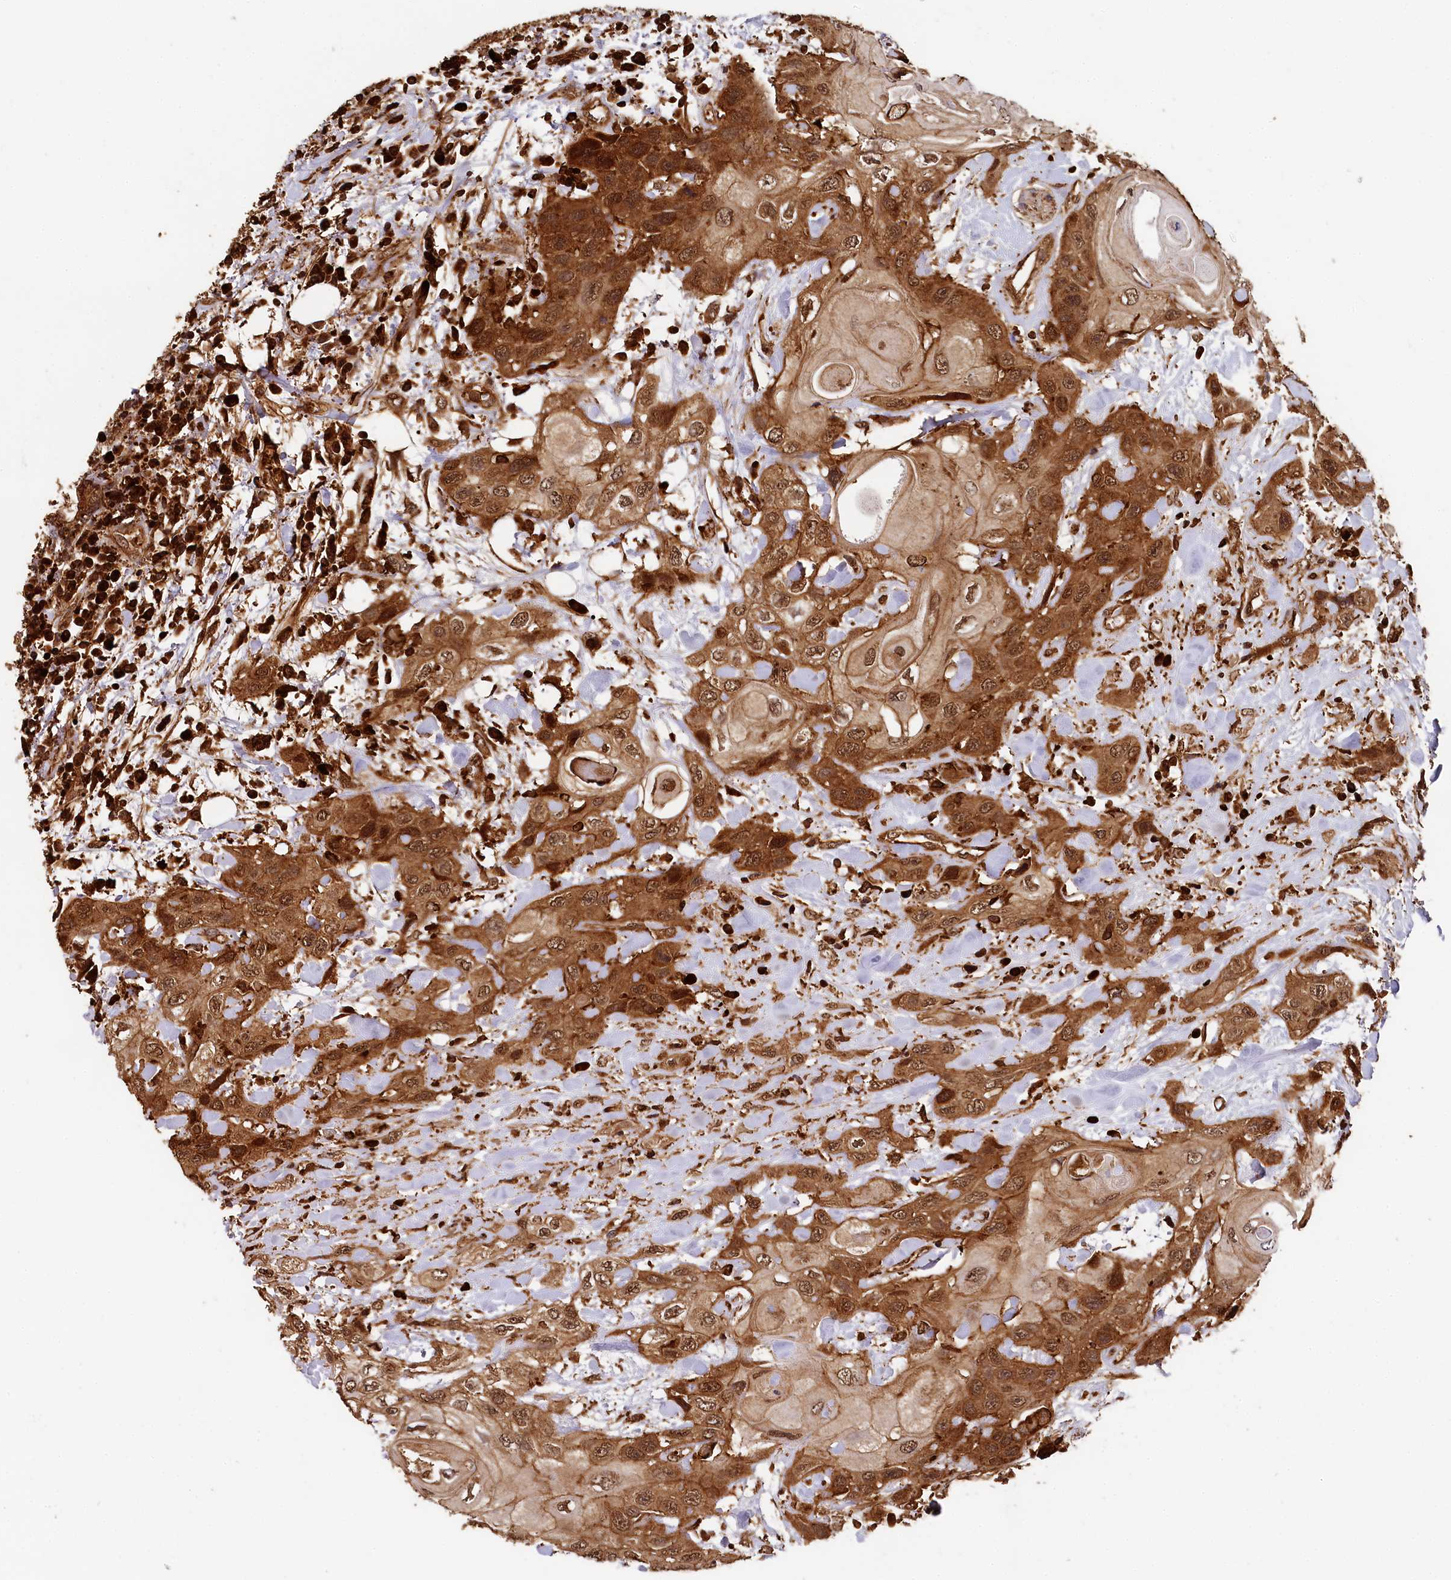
{"staining": {"intensity": "strong", "quantity": "25%-75%", "location": "cytoplasmic/membranous,nuclear"}, "tissue": "head and neck cancer", "cell_type": "Tumor cells", "image_type": "cancer", "snomed": [{"axis": "morphology", "description": "Squamous cell carcinoma, NOS"}, {"axis": "topography", "description": "Head-Neck"}], "caption": "Strong cytoplasmic/membranous and nuclear positivity for a protein is identified in about 25%-75% of tumor cells of head and neck cancer using IHC.", "gene": "STUB1", "patient": {"sex": "female", "age": 43}}